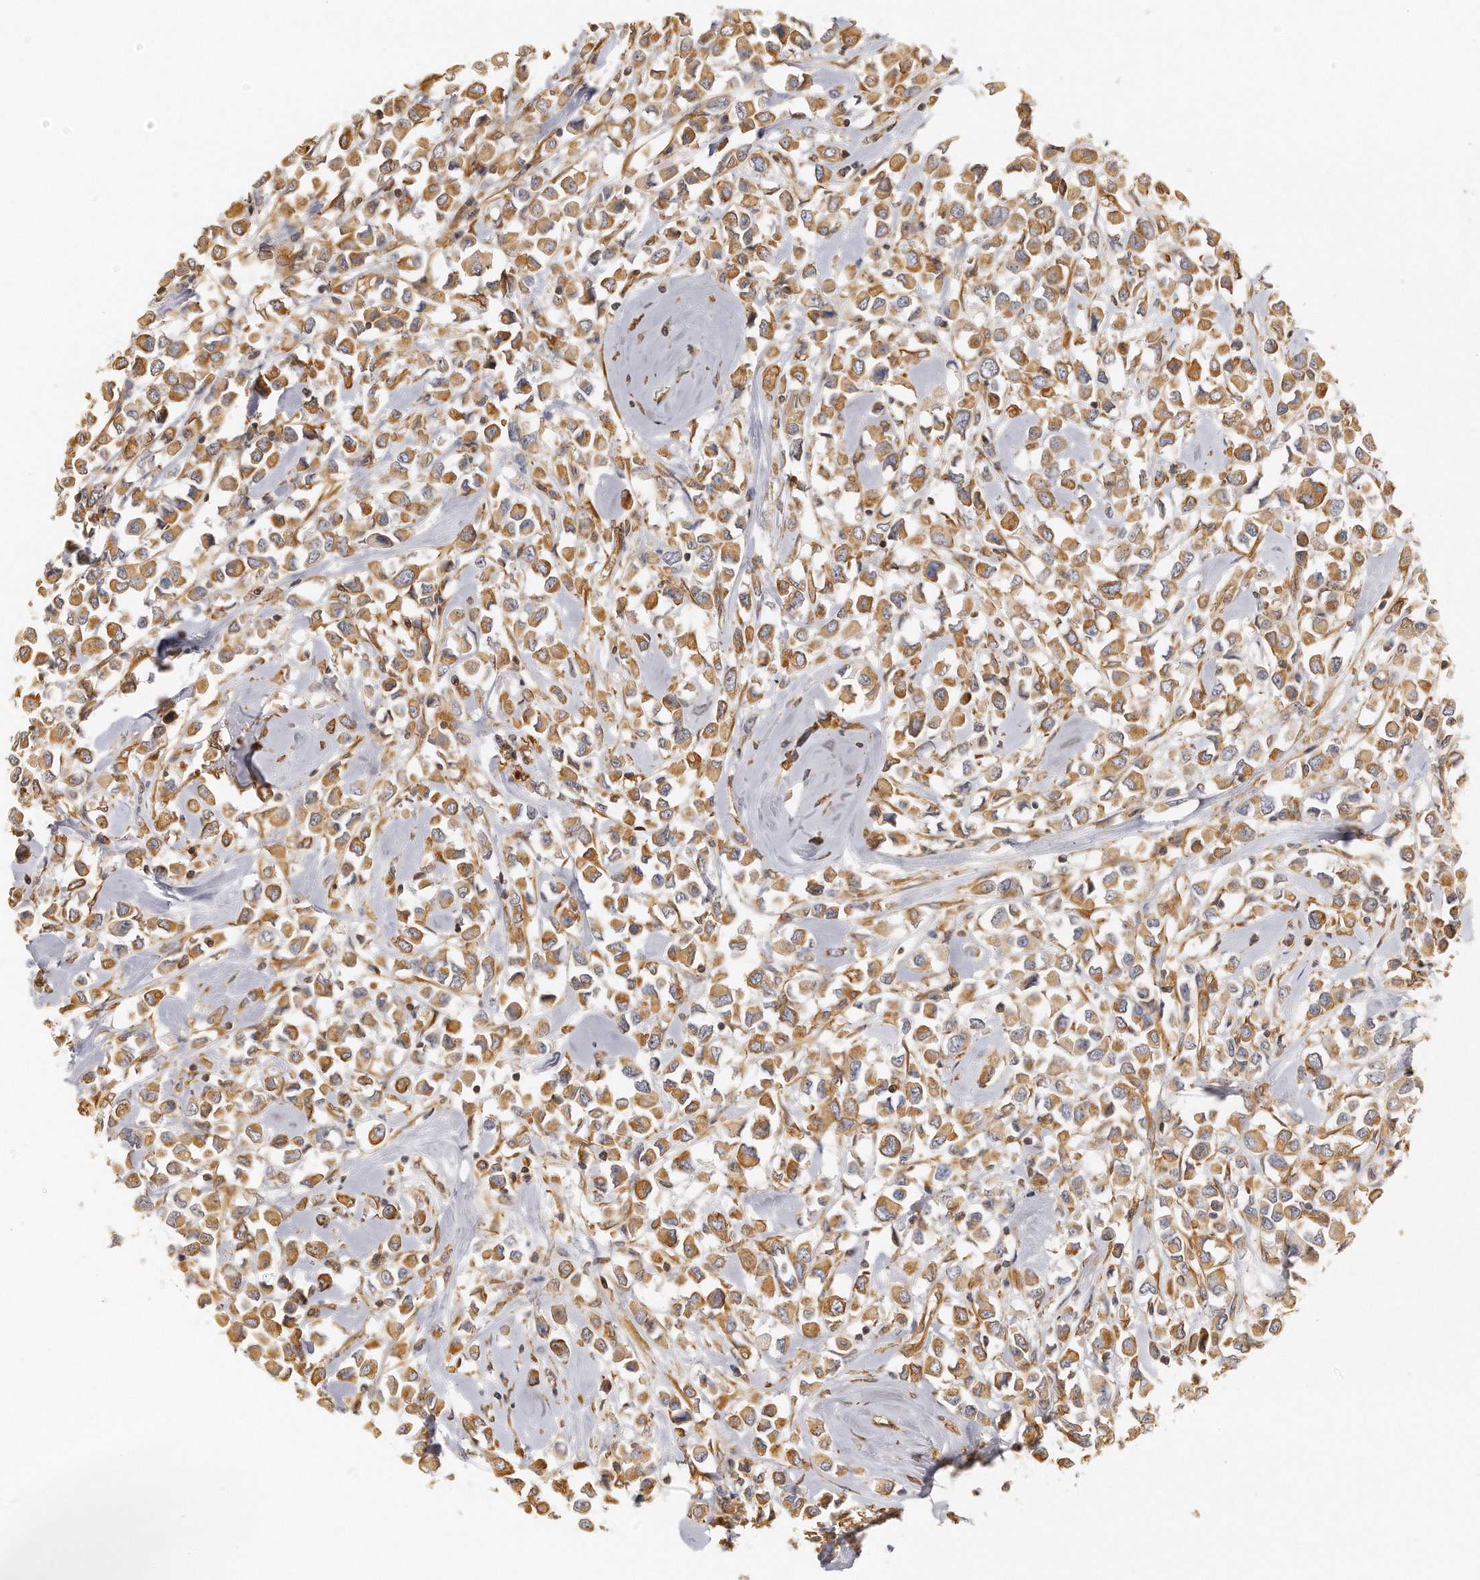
{"staining": {"intensity": "moderate", "quantity": ">75%", "location": "cytoplasmic/membranous"}, "tissue": "breast cancer", "cell_type": "Tumor cells", "image_type": "cancer", "snomed": [{"axis": "morphology", "description": "Duct carcinoma"}, {"axis": "topography", "description": "Breast"}], "caption": "Protein staining by IHC exhibits moderate cytoplasmic/membranous expression in approximately >75% of tumor cells in breast cancer.", "gene": "CHST7", "patient": {"sex": "female", "age": 61}}